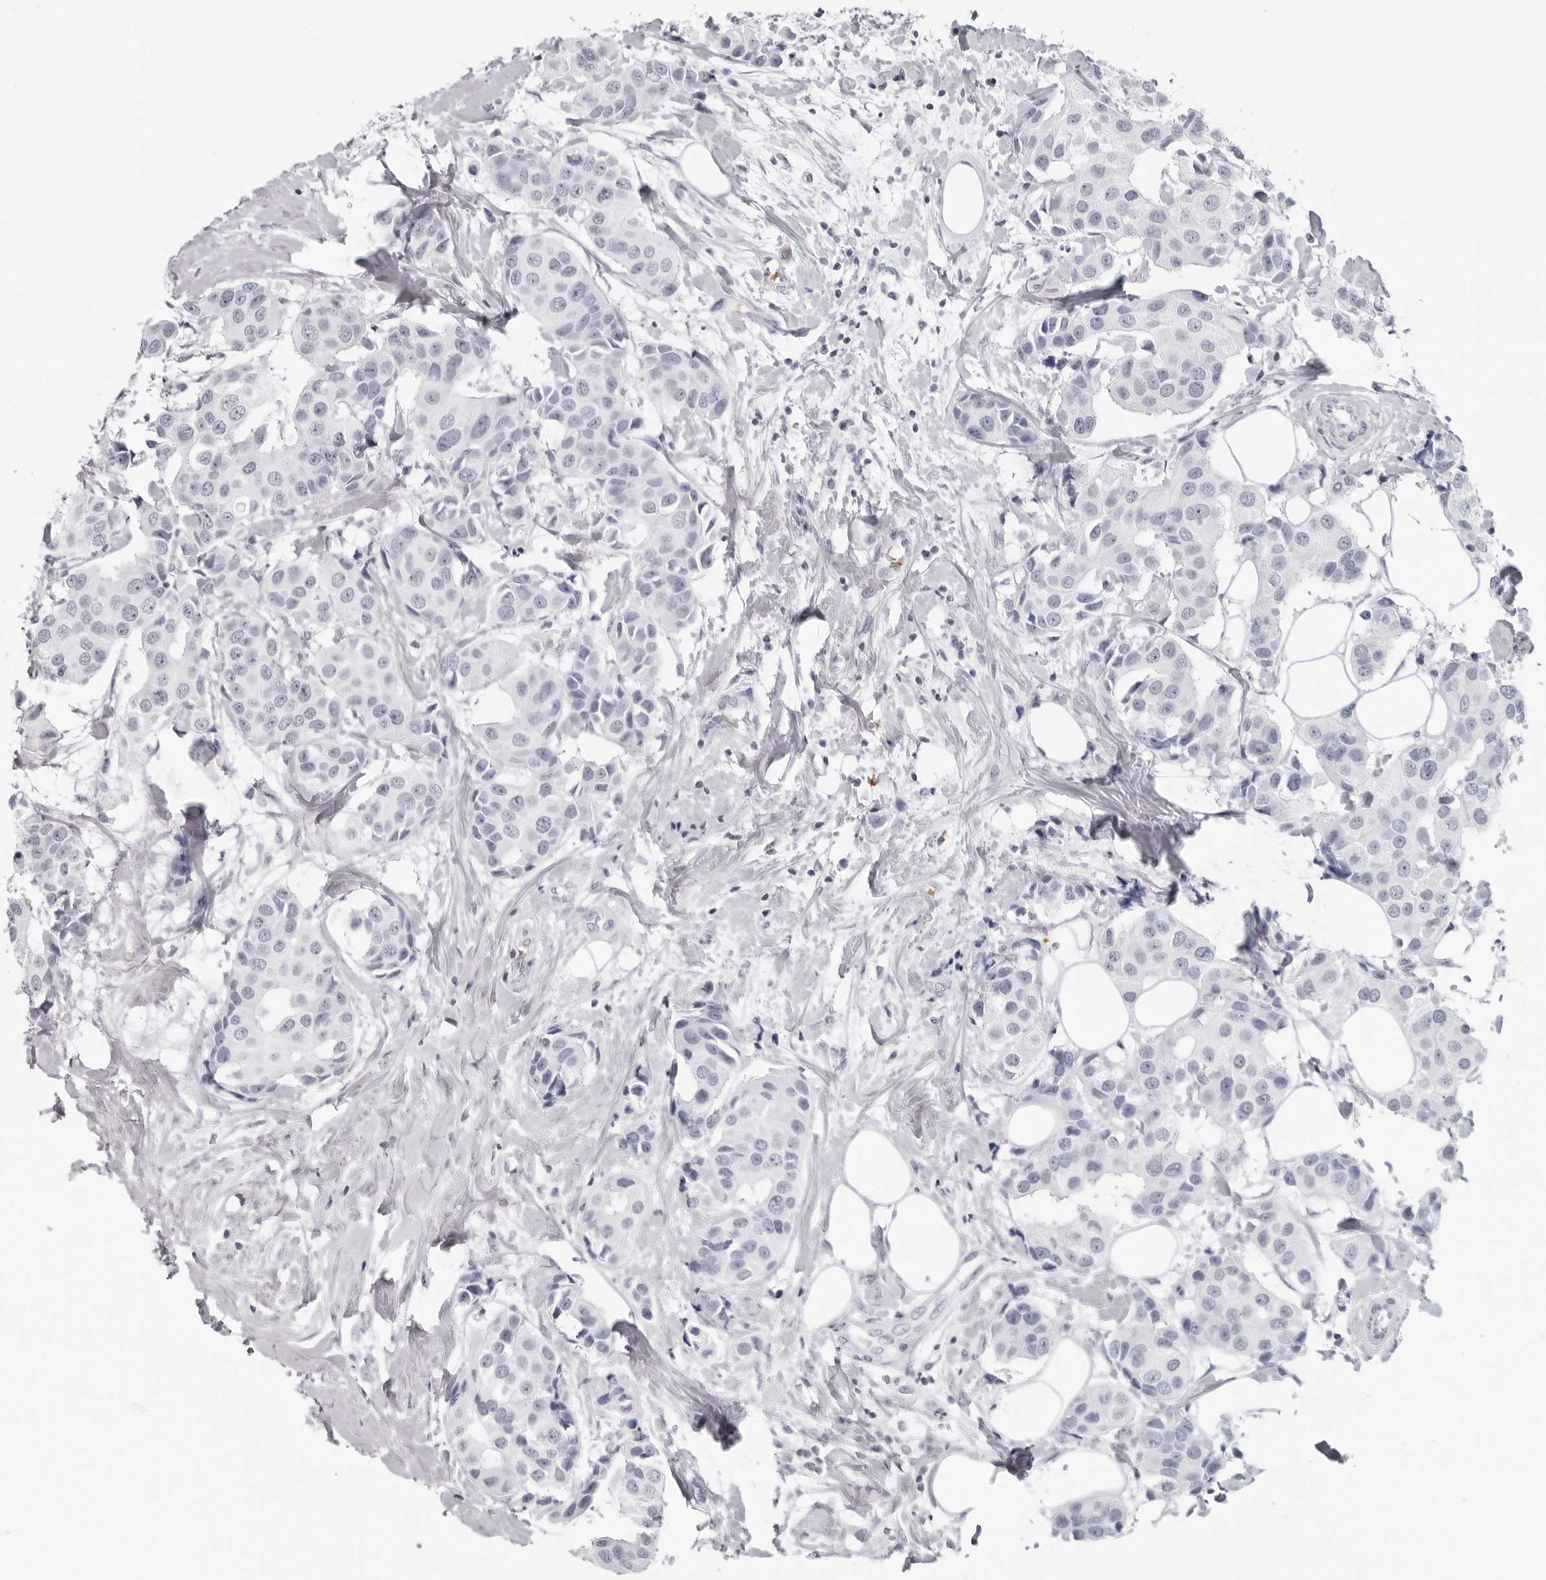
{"staining": {"intensity": "negative", "quantity": "none", "location": "none"}, "tissue": "breast cancer", "cell_type": "Tumor cells", "image_type": "cancer", "snomed": [{"axis": "morphology", "description": "Normal tissue, NOS"}, {"axis": "morphology", "description": "Duct carcinoma"}, {"axis": "topography", "description": "Breast"}], "caption": "Tumor cells show no significant positivity in breast intraductal carcinoma. (Brightfield microscopy of DAB IHC at high magnification).", "gene": "EPB41", "patient": {"sex": "female", "age": 39}}